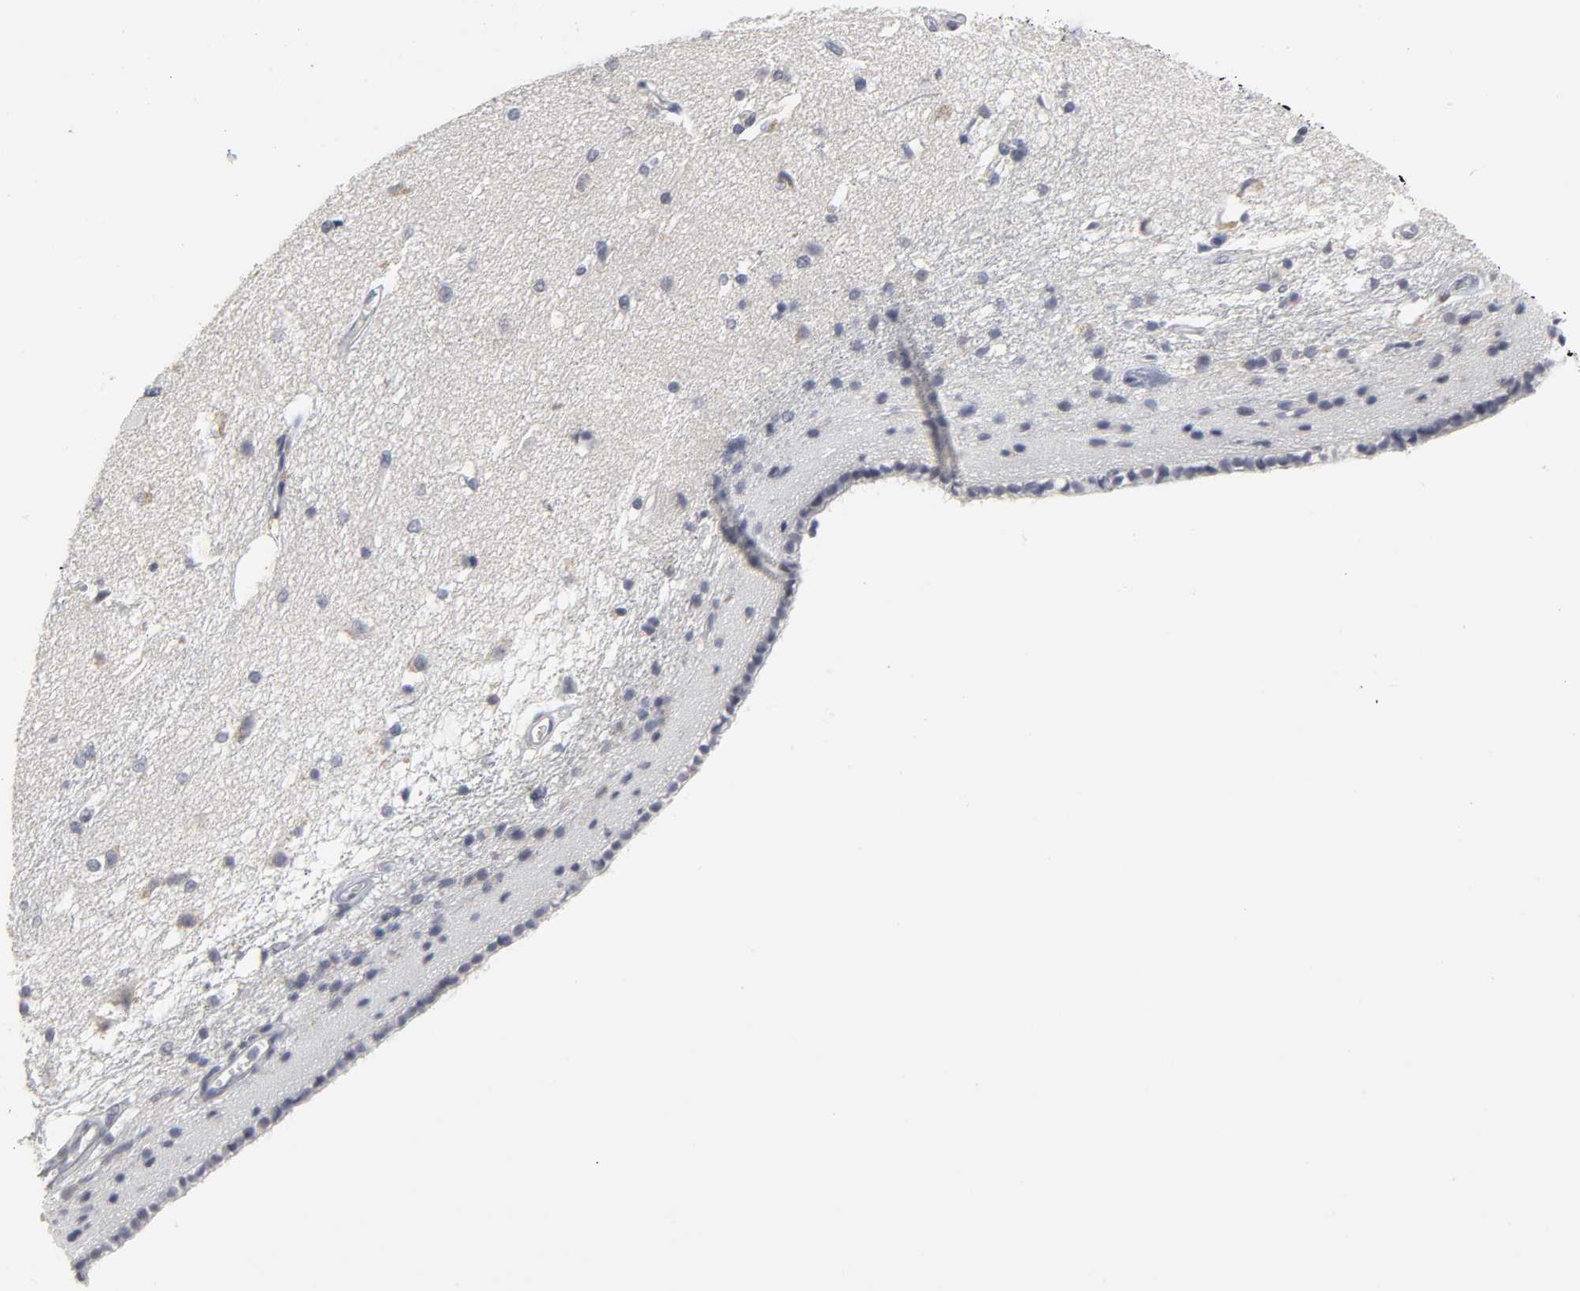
{"staining": {"intensity": "negative", "quantity": "none", "location": "none"}, "tissue": "caudate", "cell_type": "Glial cells", "image_type": "normal", "snomed": [{"axis": "morphology", "description": "Normal tissue, NOS"}, {"axis": "topography", "description": "Lateral ventricle wall"}], "caption": "Immunohistochemistry (IHC) image of unremarkable caudate stained for a protein (brown), which exhibits no expression in glial cells. (DAB (3,3'-diaminobenzidine) IHC, high magnification).", "gene": "TCAP", "patient": {"sex": "female", "age": 19}}